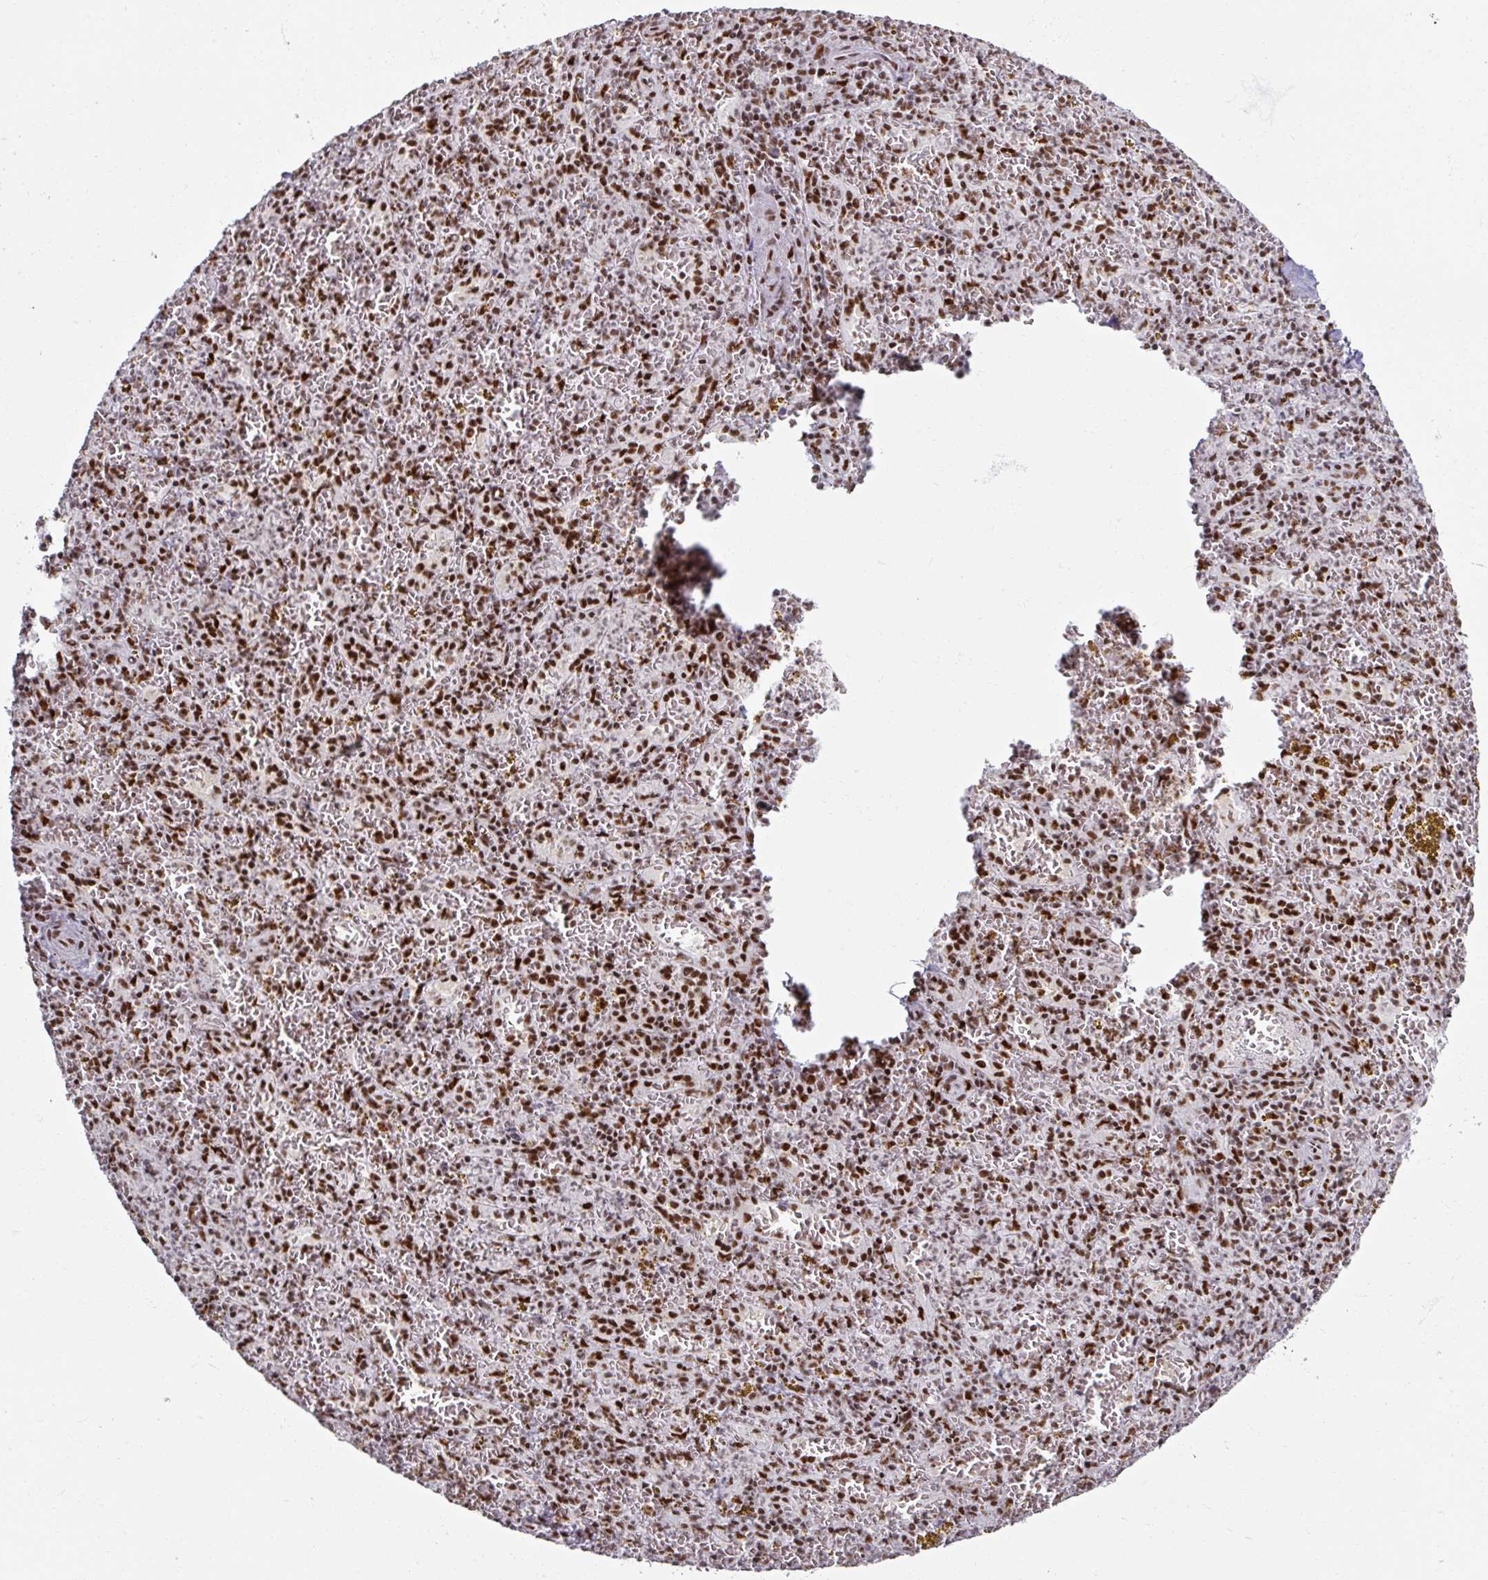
{"staining": {"intensity": "strong", "quantity": ">75%", "location": "nuclear"}, "tissue": "spleen", "cell_type": "Cells in red pulp", "image_type": "normal", "snomed": [{"axis": "morphology", "description": "Normal tissue, NOS"}, {"axis": "topography", "description": "Spleen"}], "caption": "IHC staining of normal spleen, which shows high levels of strong nuclear positivity in approximately >75% of cells in red pulp indicating strong nuclear protein staining. The staining was performed using DAB (brown) for protein detection and nuclei were counterstained in hematoxylin (blue).", "gene": "ADAR", "patient": {"sex": "male", "age": 57}}